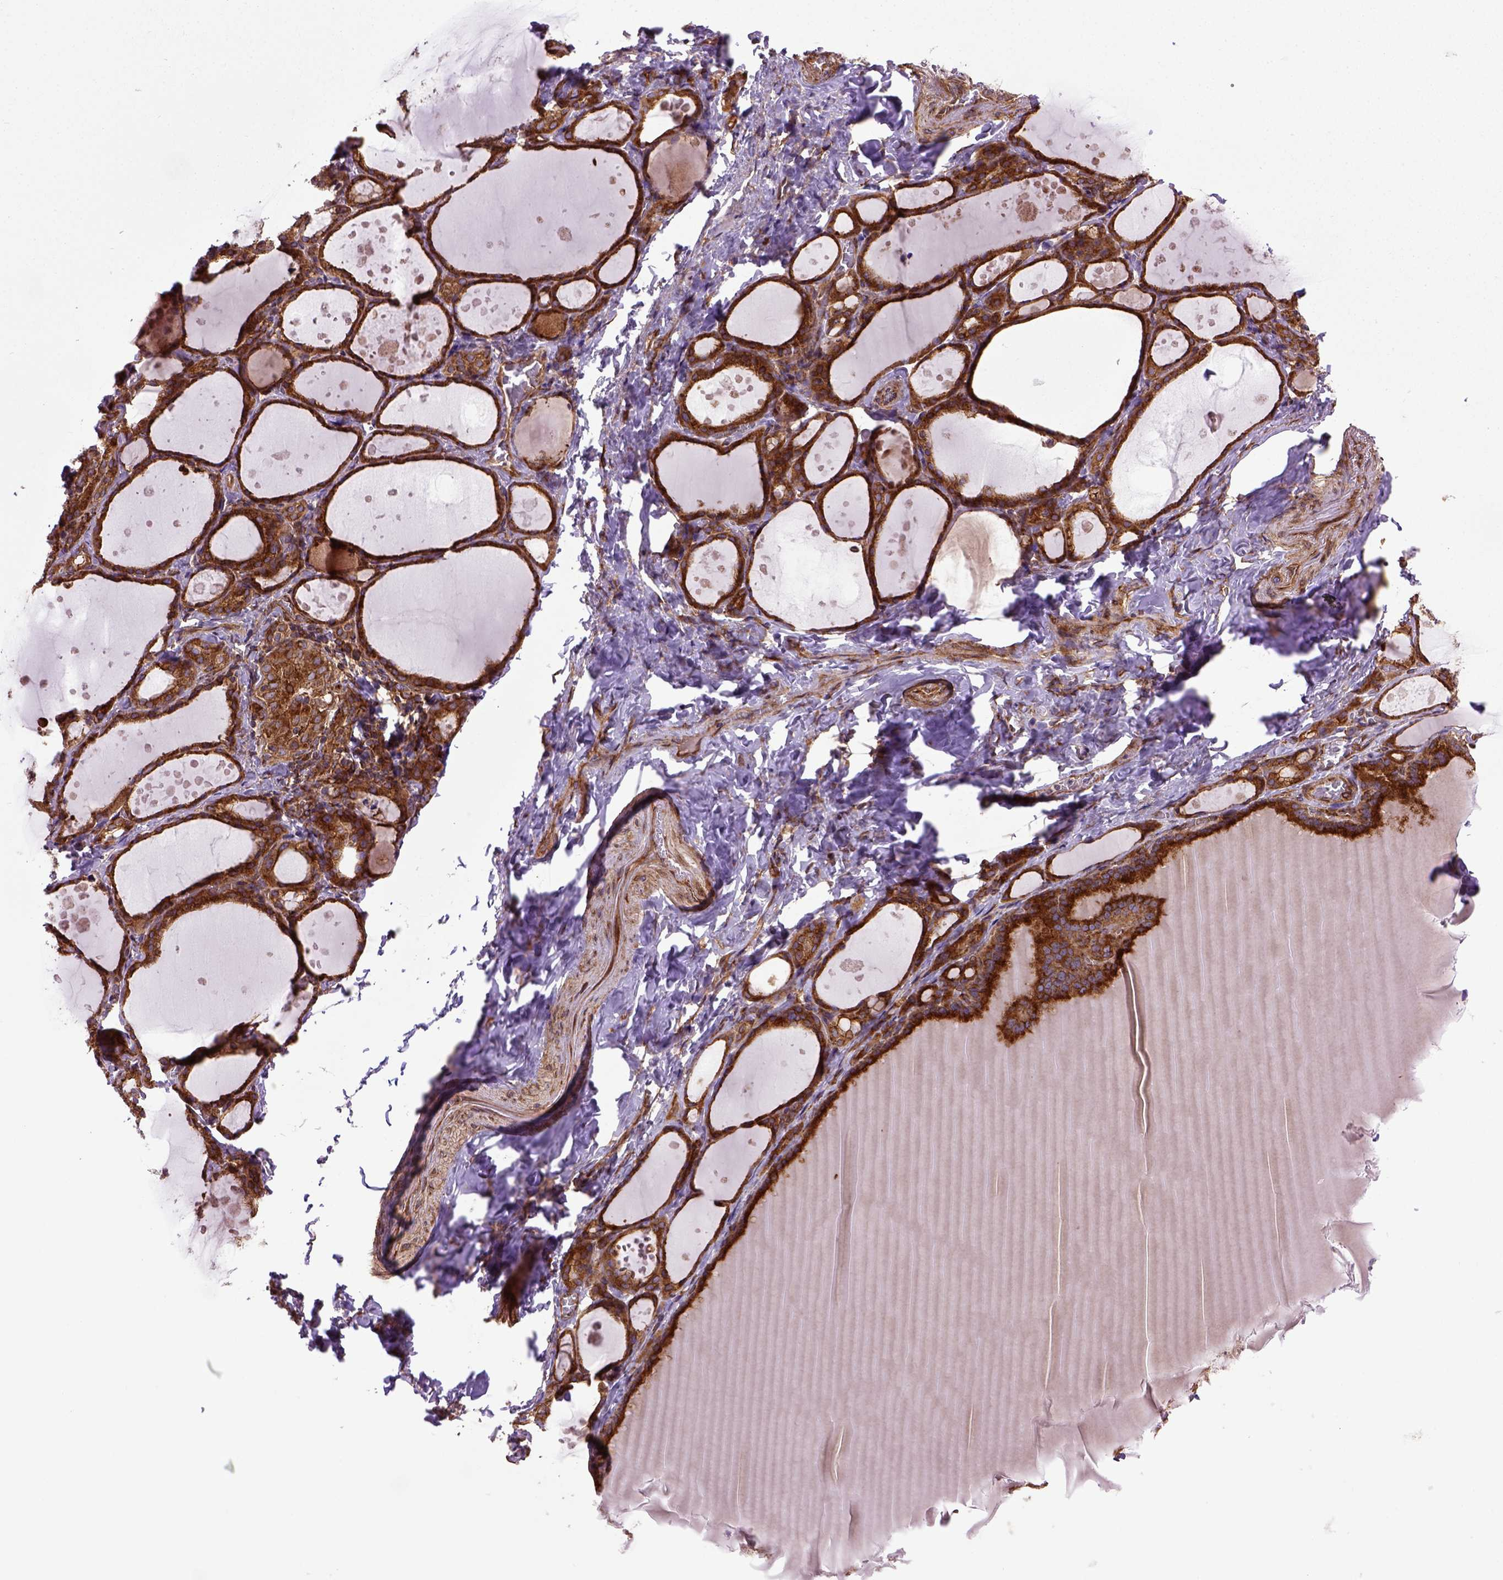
{"staining": {"intensity": "strong", "quantity": ">75%", "location": "cytoplasmic/membranous"}, "tissue": "thyroid gland", "cell_type": "Glandular cells", "image_type": "normal", "snomed": [{"axis": "morphology", "description": "Normal tissue, NOS"}, {"axis": "topography", "description": "Thyroid gland"}], "caption": "This is a micrograph of immunohistochemistry (IHC) staining of benign thyroid gland, which shows strong staining in the cytoplasmic/membranous of glandular cells.", "gene": "CAPRIN1", "patient": {"sex": "male", "age": 68}}